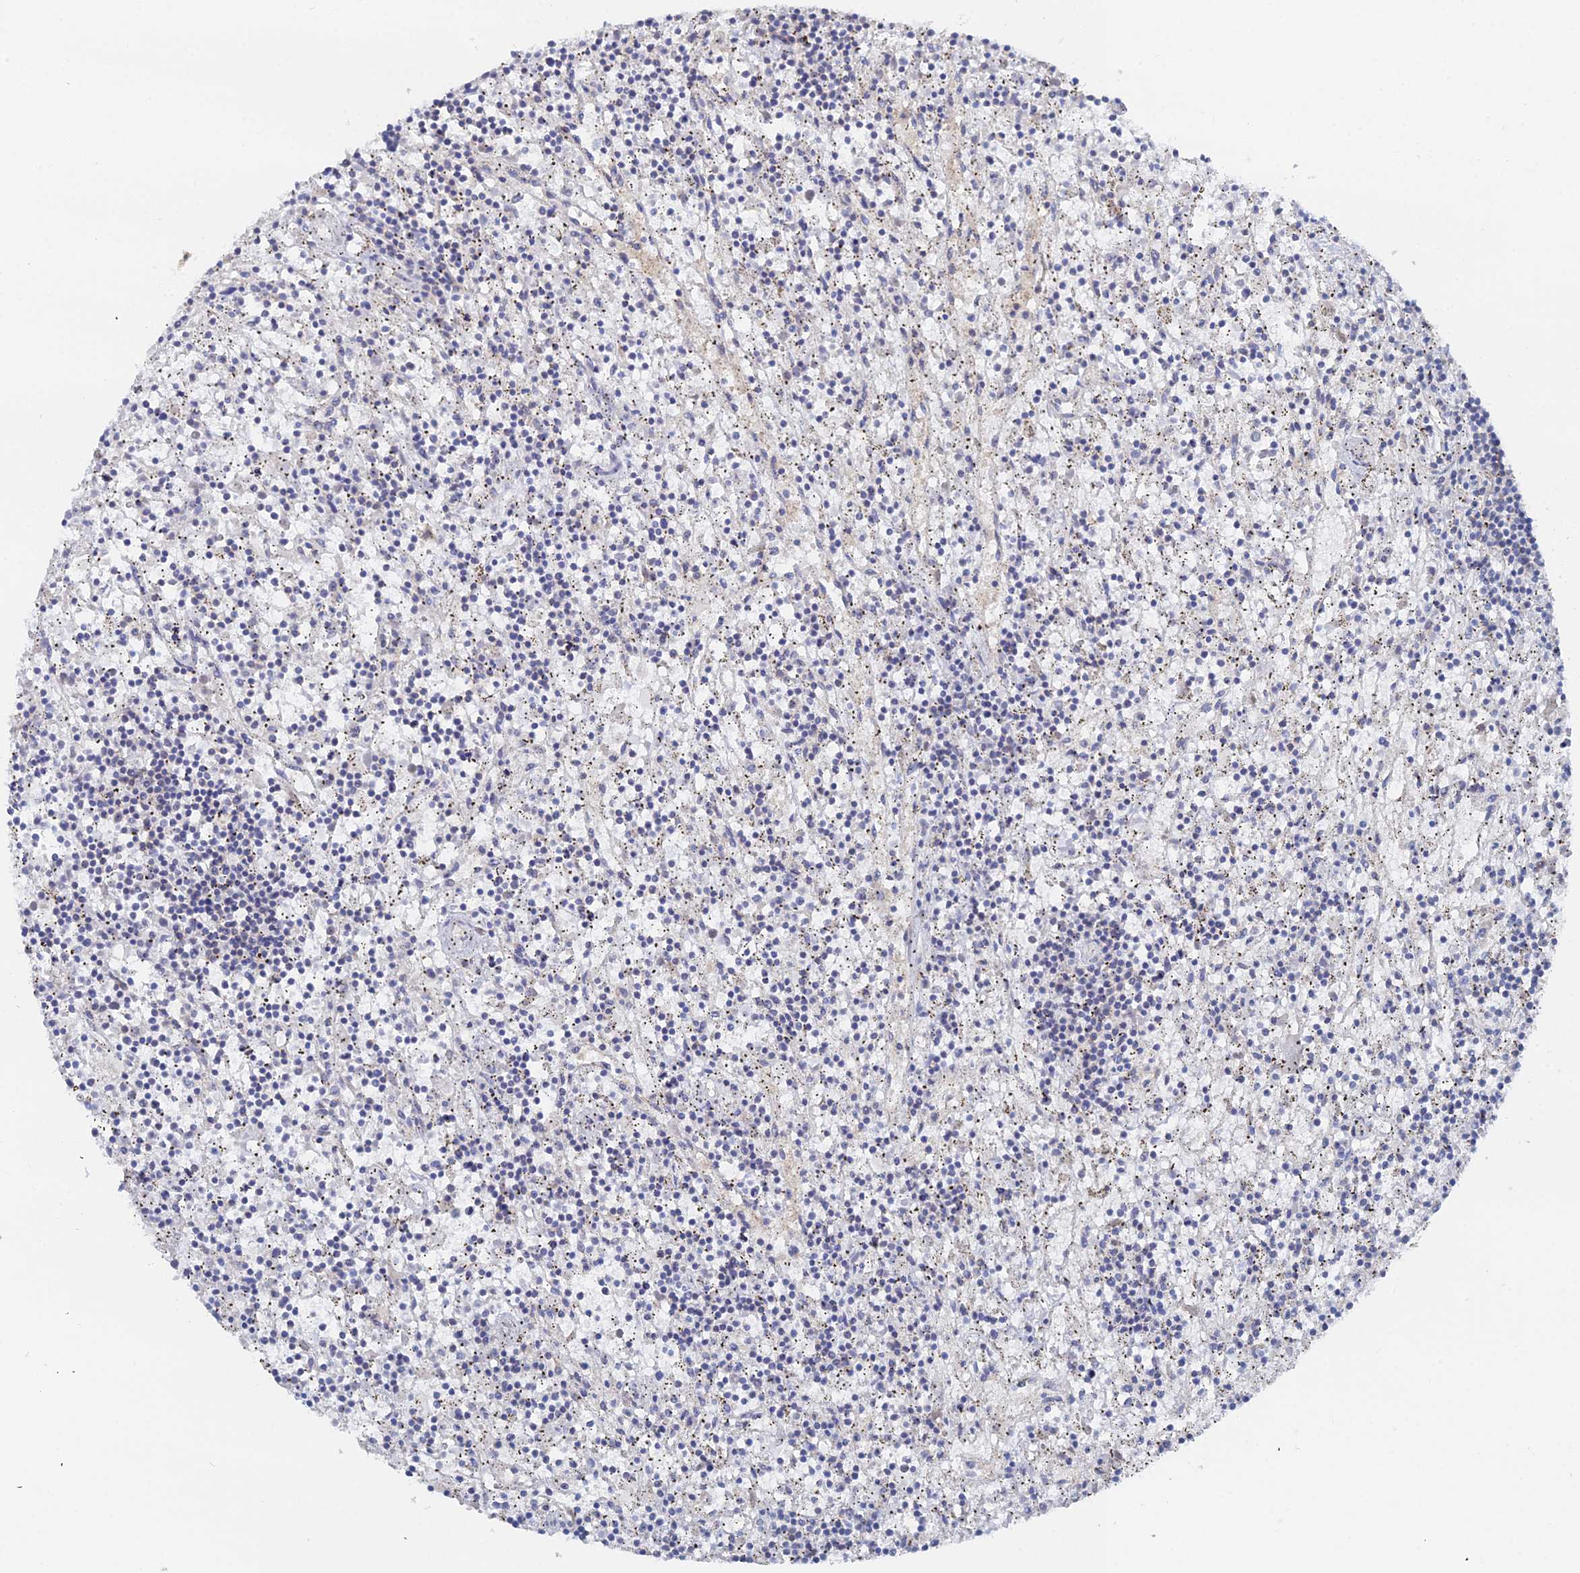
{"staining": {"intensity": "negative", "quantity": "none", "location": "none"}, "tissue": "lymphoma", "cell_type": "Tumor cells", "image_type": "cancer", "snomed": [{"axis": "morphology", "description": "Malignant lymphoma, non-Hodgkin's type, Low grade"}, {"axis": "topography", "description": "Spleen"}], "caption": "DAB immunohistochemical staining of malignant lymphoma, non-Hodgkin's type (low-grade) displays no significant staining in tumor cells.", "gene": "THAP4", "patient": {"sex": "male", "age": 76}}